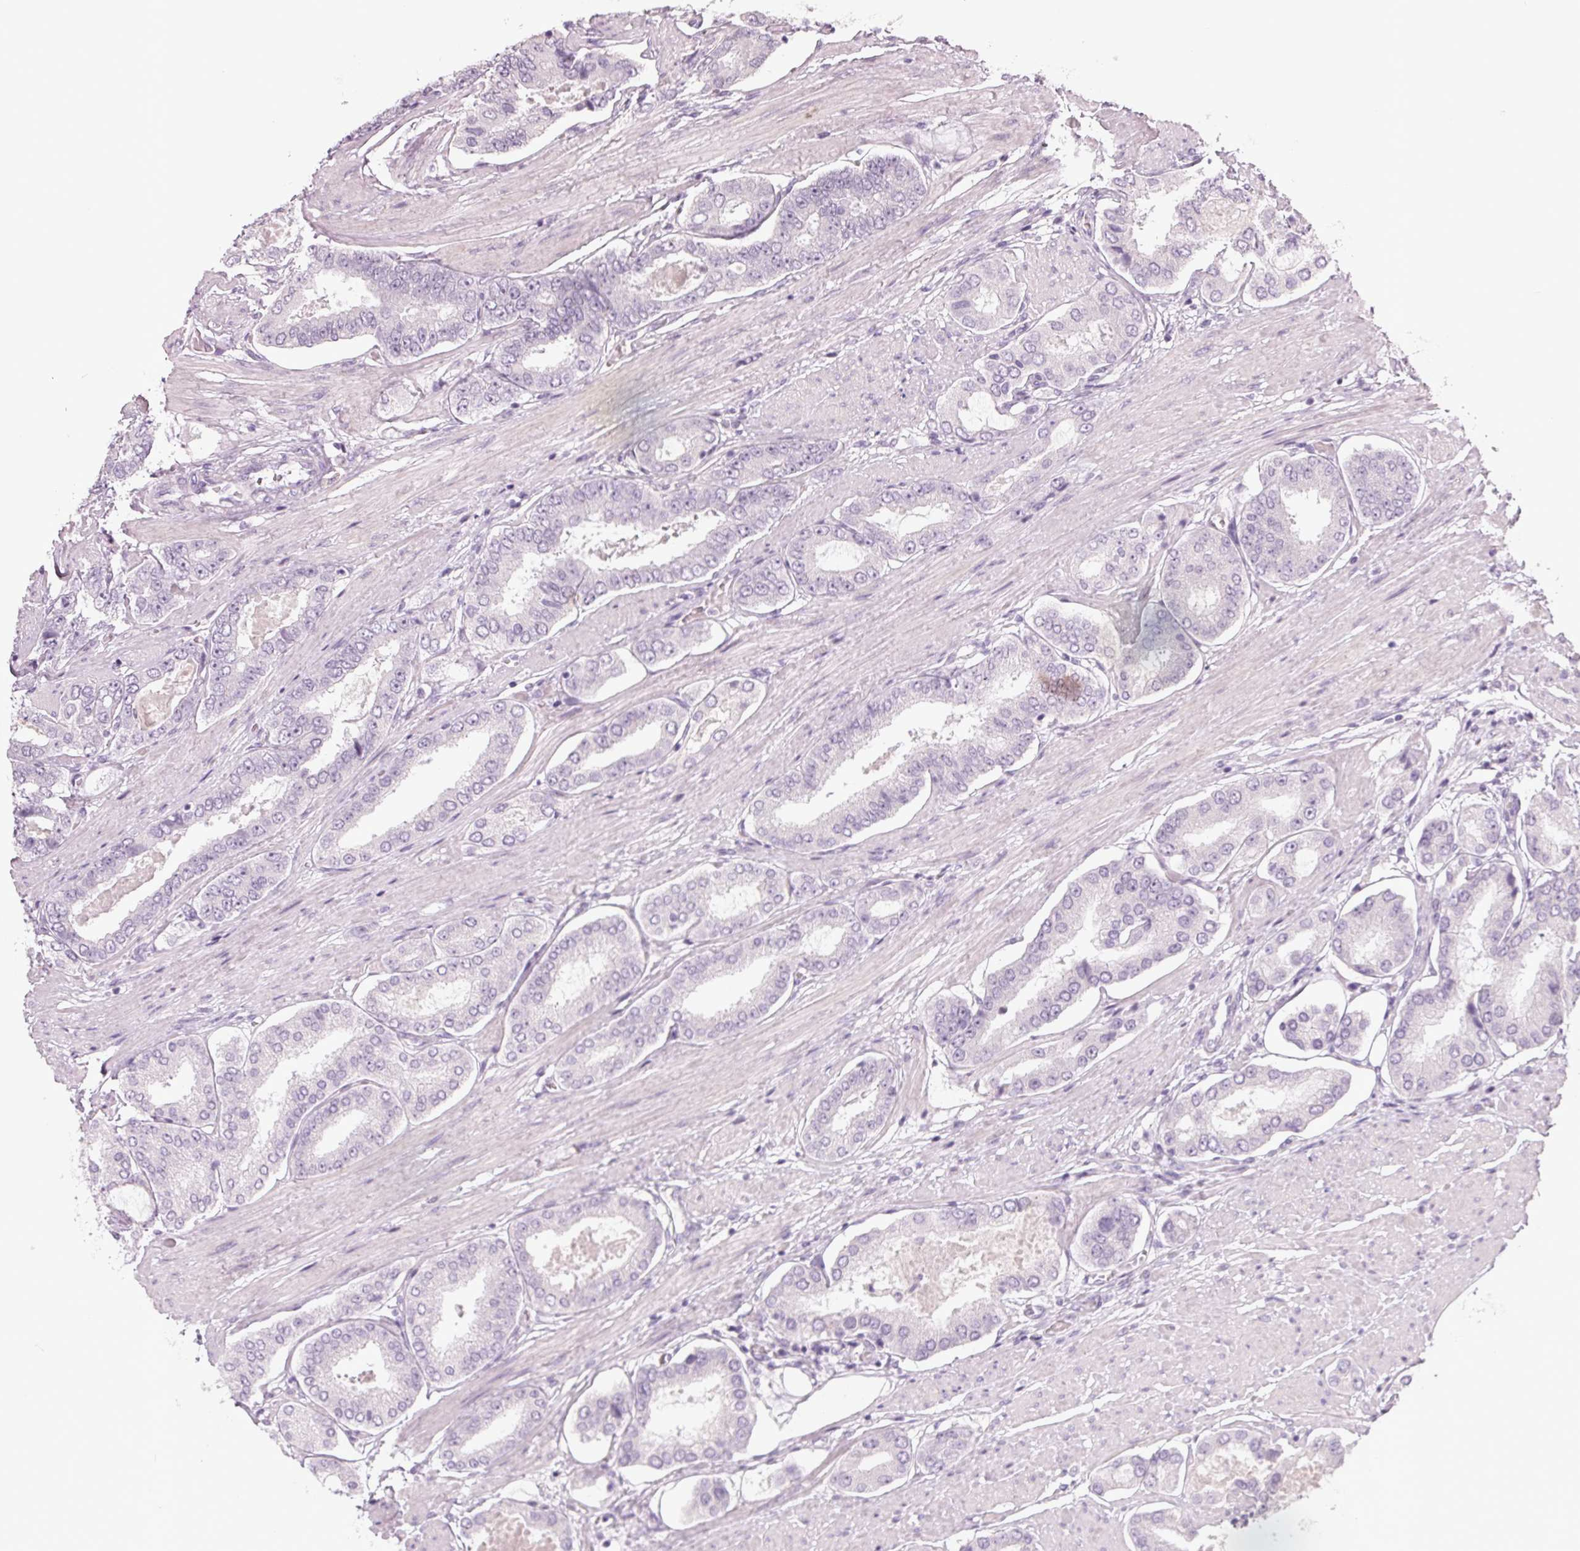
{"staining": {"intensity": "negative", "quantity": "none", "location": "none"}, "tissue": "prostate cancer", "cell_type": "Tumor cells", "image_type": "cancer", "snomed": [{"axis": "morphology", "description": "Adenocarcinoma, High grade"}, {"axis": "topography", "description": "Prostate"}], "caption": "Tumor cells show no significant protein staining in prostate adenocarcinoma (high-grade).", "gene": "PPP1R1A", "patient": {"sex": "male", "age": 63}}